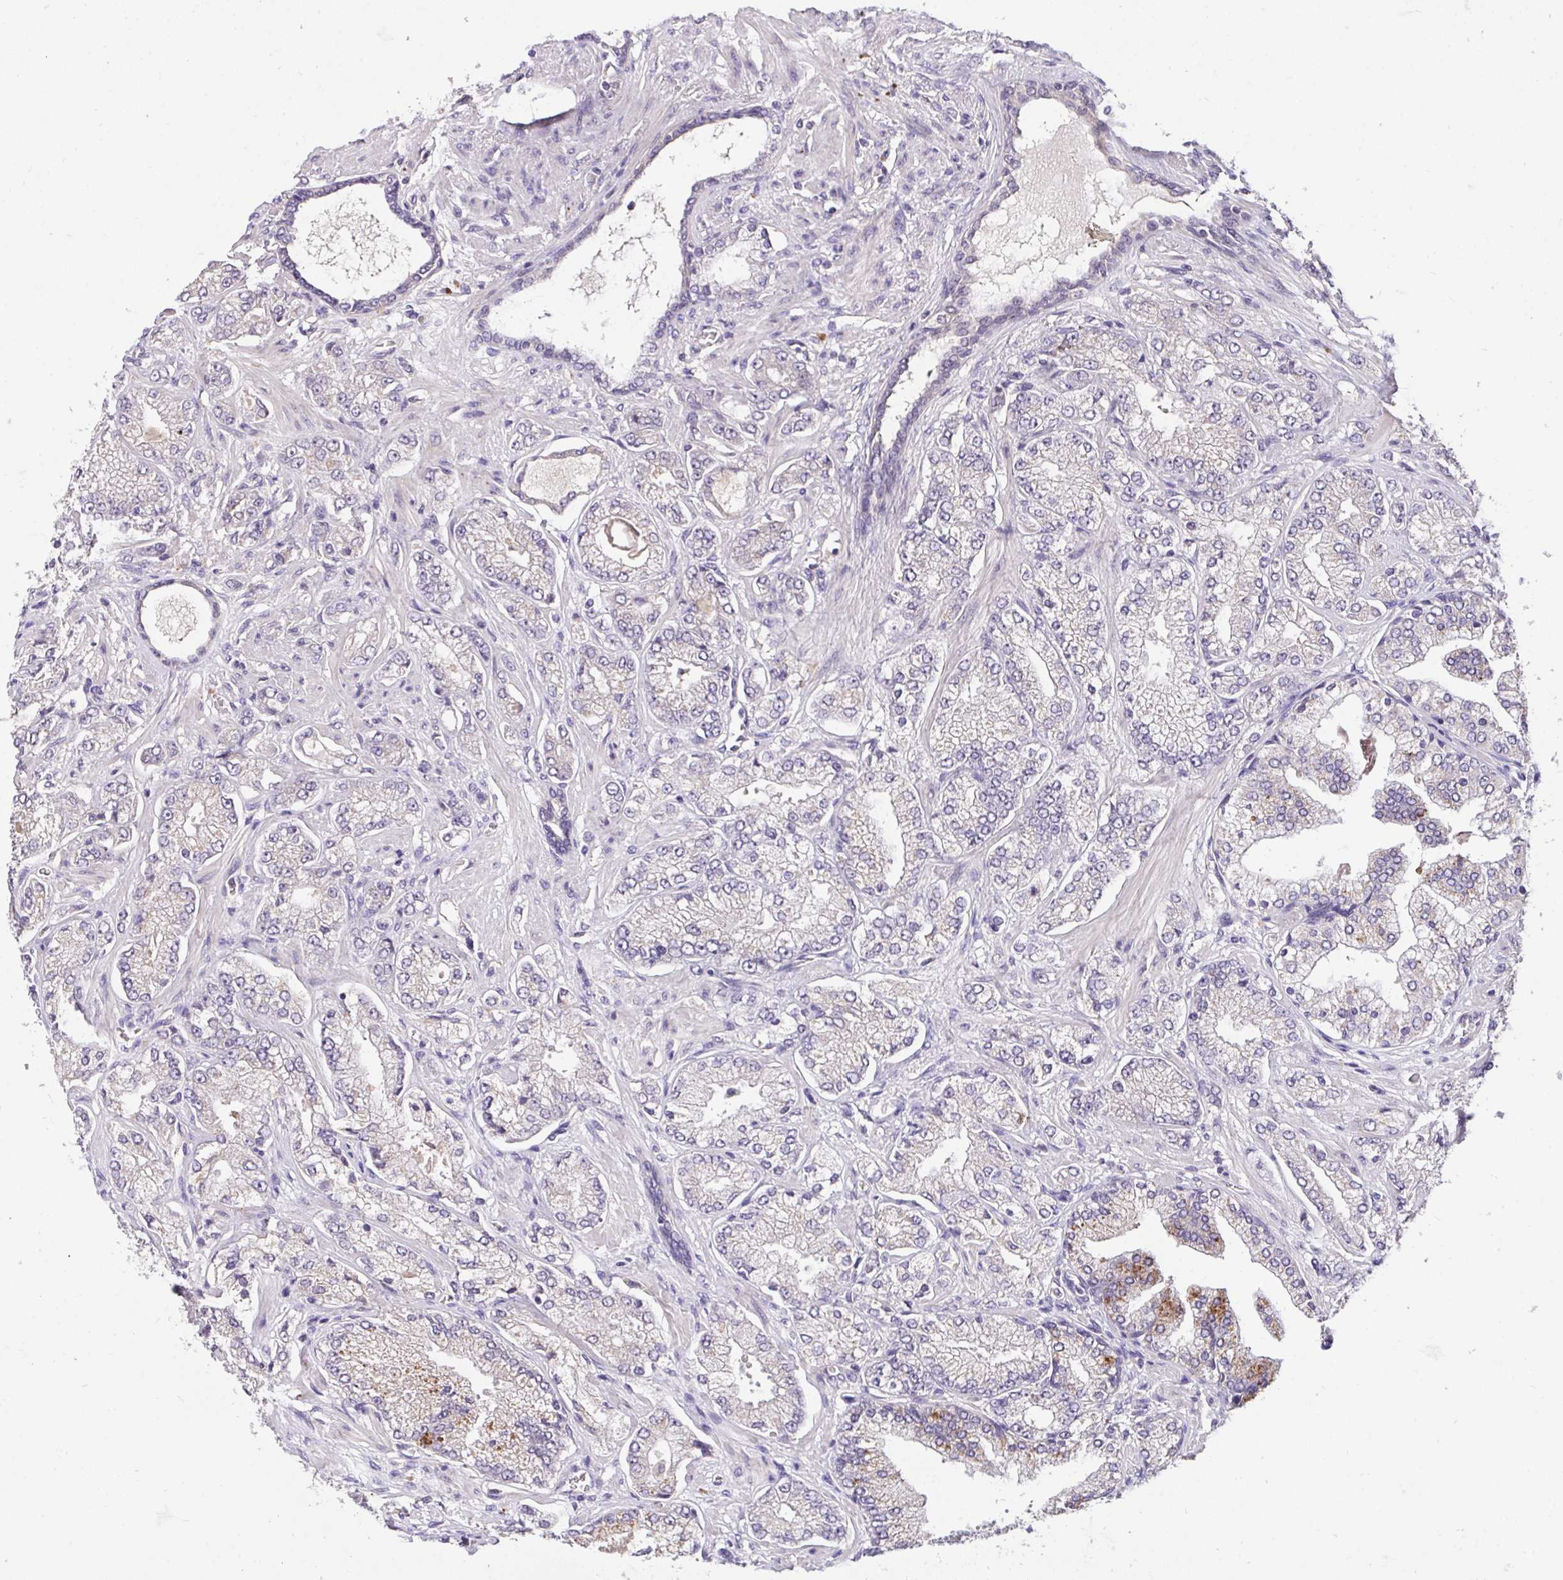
{"staining": {"intensity": "negative", "quantity": "none", "location": "none"}, "tissue": "prostate cancer", "cell_type": "Tumor cells", "image_type": "cancer", "snomed": [{"axis": "morphology", "description": "Normal tissue, NOS"}, {"axis": "morphology", "description": "Adenocarcinoma, High grade"}, {"axis": "topography", "description": "Prostate"}, {"axis": "topography", "description": "Peripheral nerve tissue"}], "caption": "Human prostate high-grade adenocarcinoma stained for a protein using immunohistochemistry demonstrates no staining in tumor cells.", "gene": "C19orf54", "patient": {"sex": "male", "age": 68}}